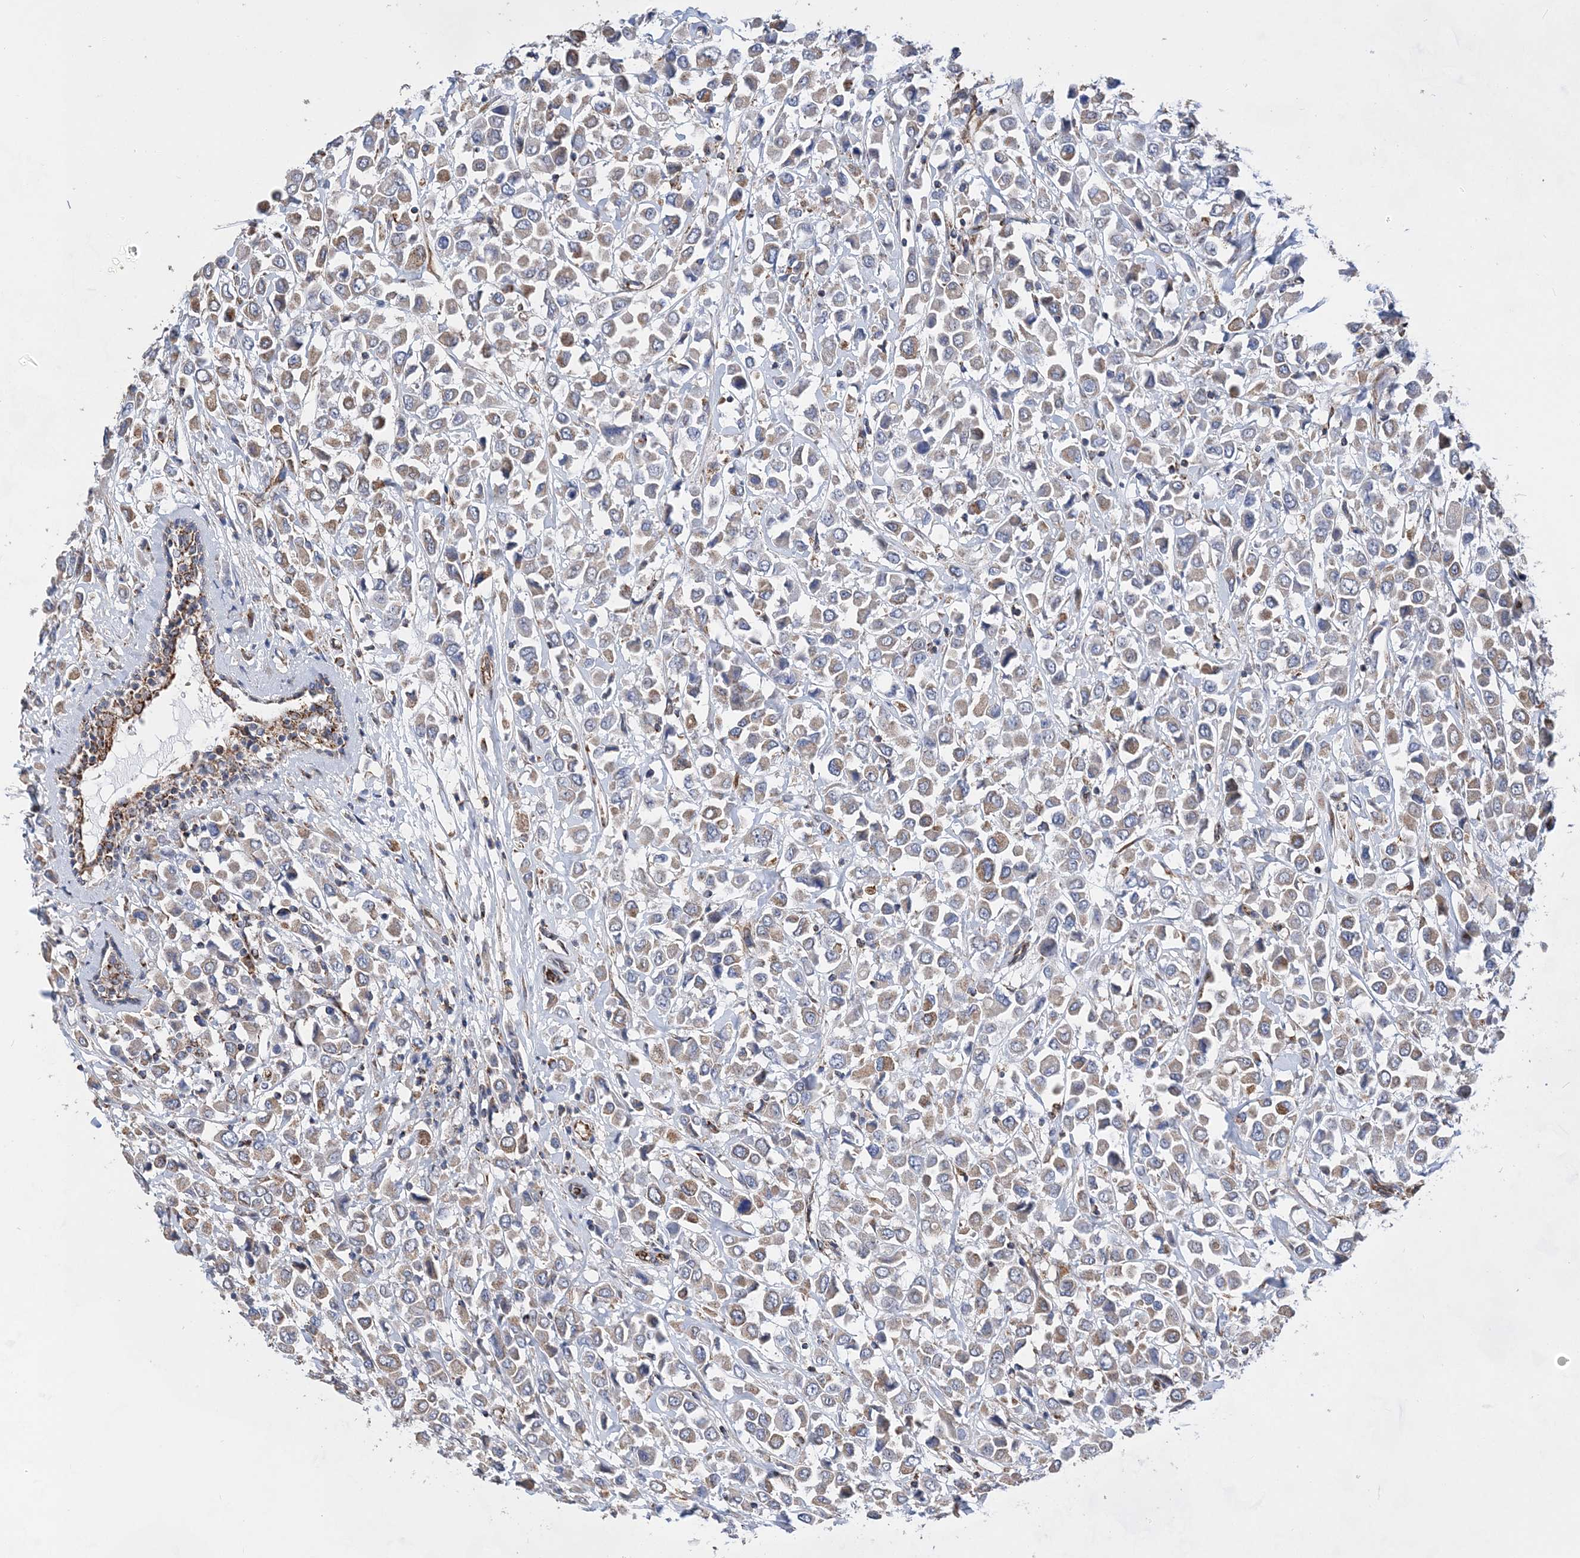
{"staining": {"intensity": "moderate", "quantity": ">75%", "location": "cytoplasmic/membranous"}, "tissue": "breast cancer", "cell_type": "Tumor cells", "image_type": "cancer", "snomed": [{"axis": "morphology", "description": "Duct carcinoma"}, {"axis": "topography", "description": "Breast"}], "caption": "The micrograph reveals immunohistochemical staining of breast cancer (invasive ductal carcinoma). There is moderate cytoplasmic/membranous expression is present in about >75% of tumor cells. (DAB IHC, brown staining for protein, blue staining for nuclei).", "gene": "ACOT9", "patient": {"sex": "female", "age": 61}}